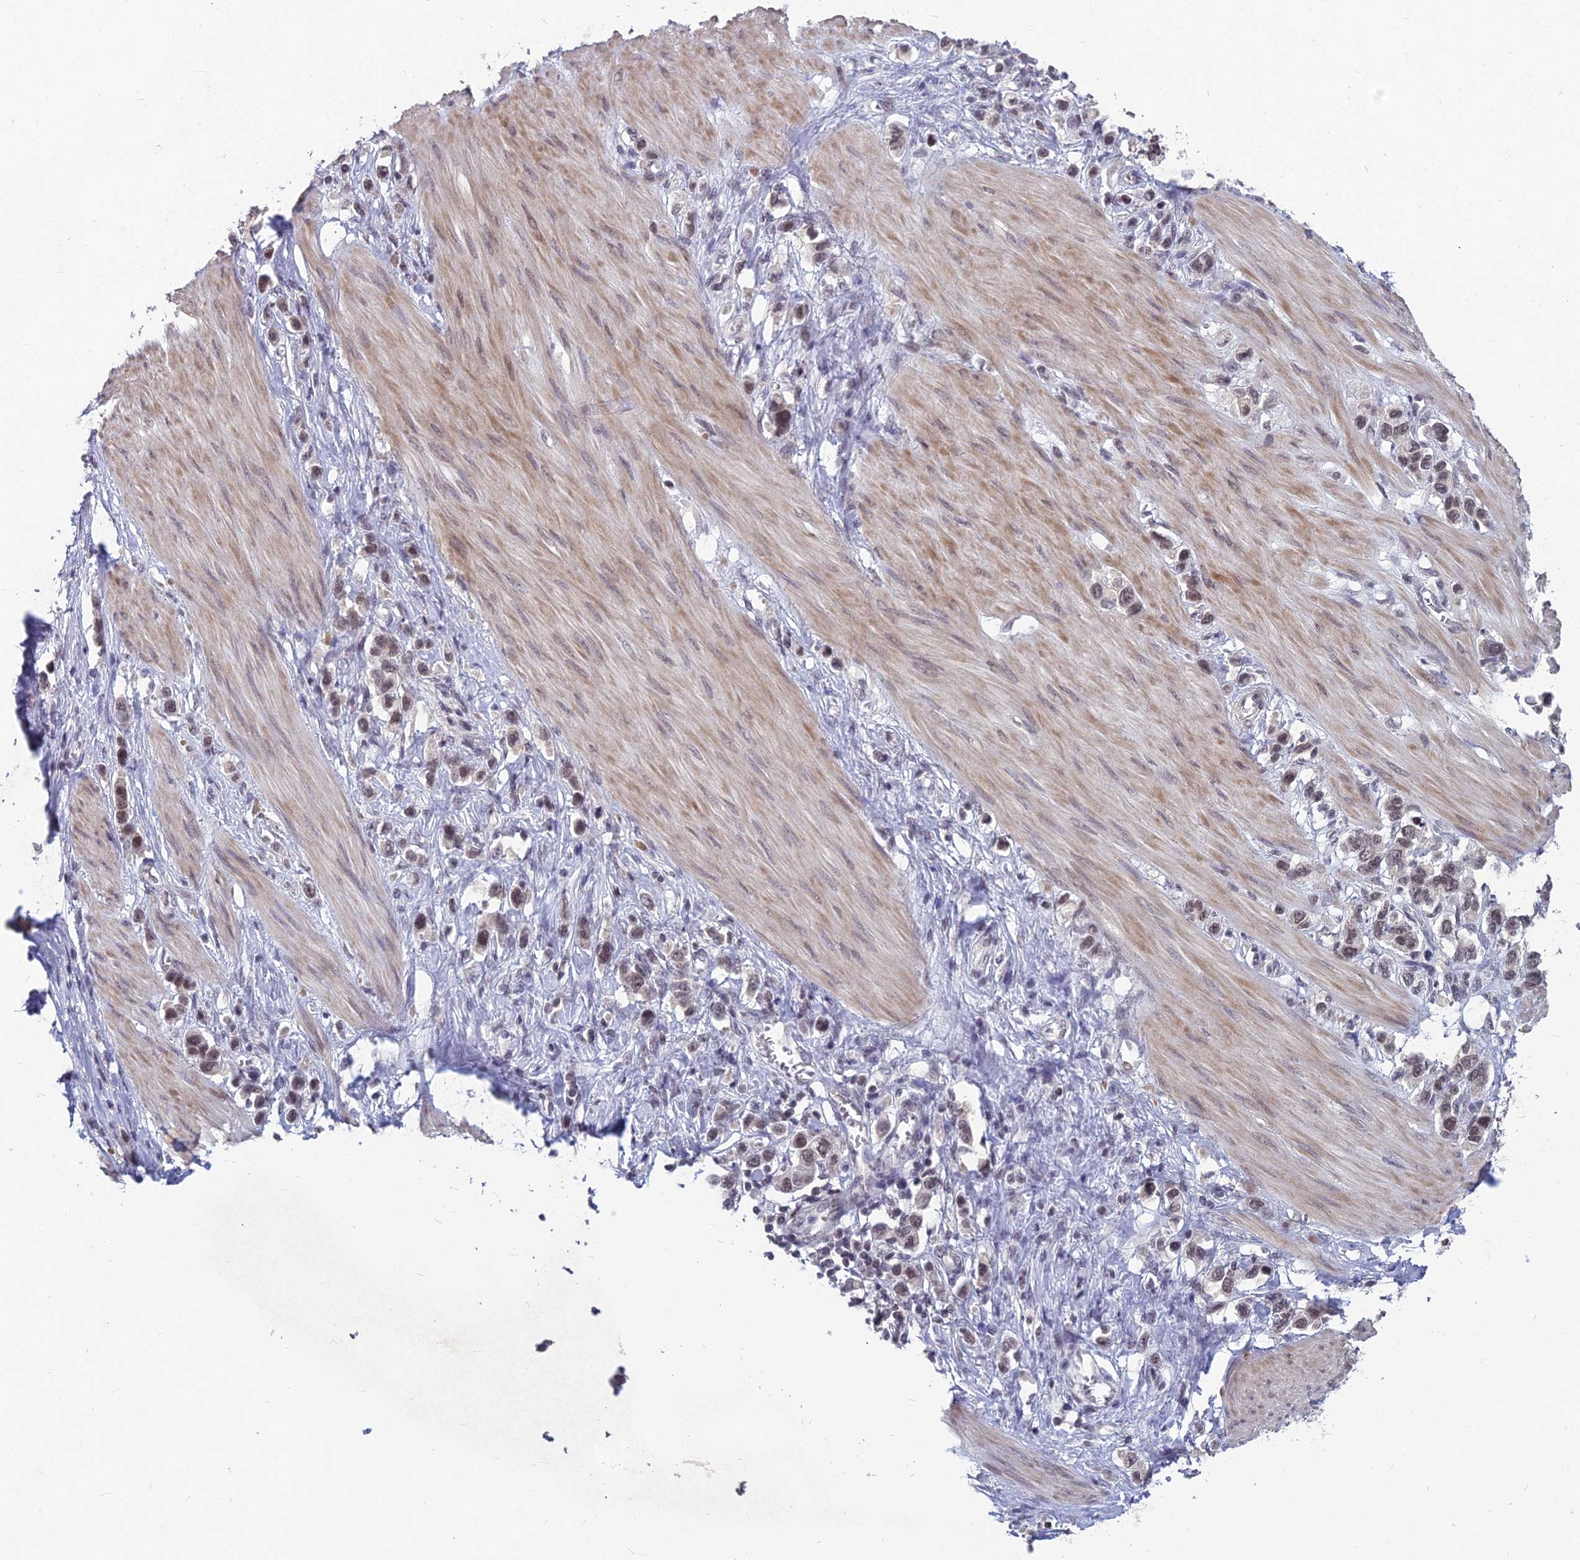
{"staining": {"intensity": "moderate", "quantity": "25%-75%", "location": "nuclear"}, "tissue": "stomach cancer", "cell_type": "Tumor cells", "image_type": "cancer", "snomed": [{"axis": "morphology", "description": "Adenocarcinoma, NOS"}, {"axis": "topography", "description": "Stomach"}], "caption": "Stomach adenocarcinoma stained with a brown dye exhibits moderate nuclear positive staining in approximately 25%-75% of tumor cells.", "gene": "KAT7", "patient": {"sex": "female", "age": 65}}